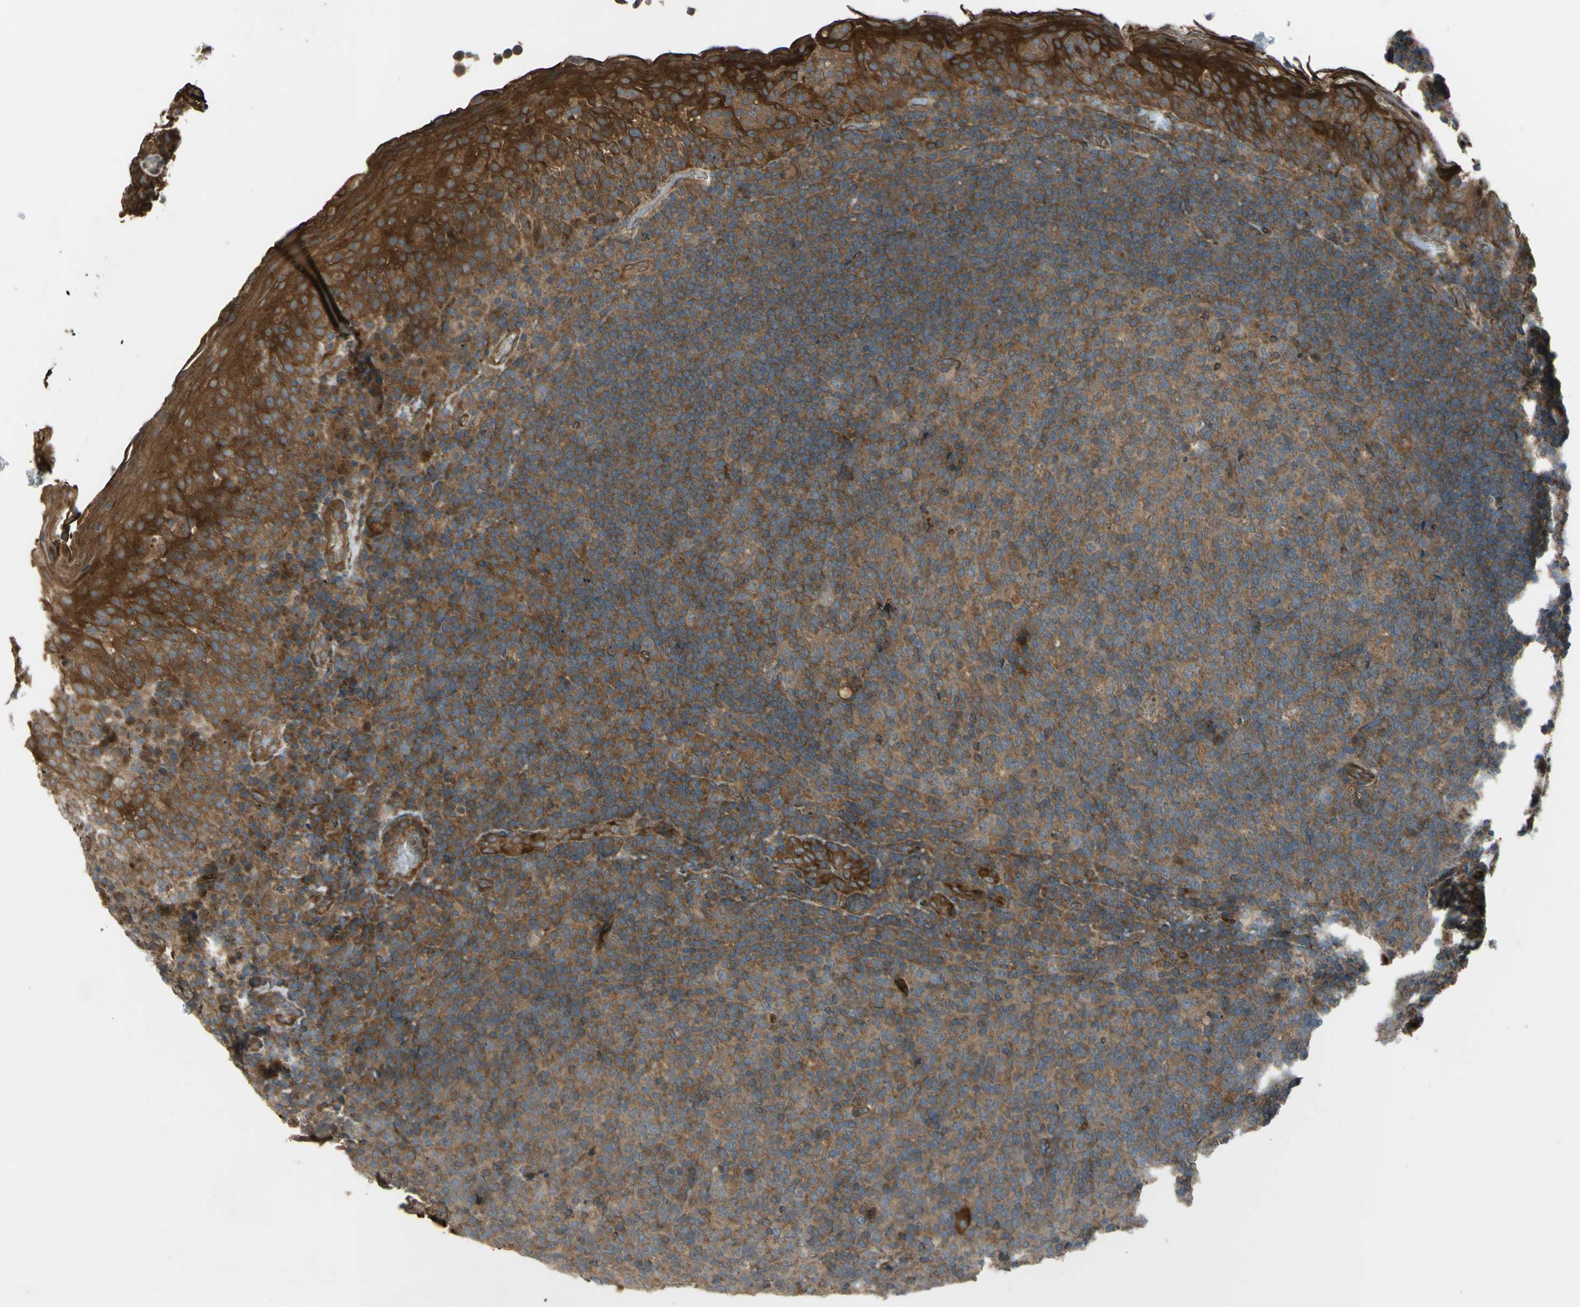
{"staining": {"intensity": "moderate", "quantity": ">75%", "location": "cytoplasmic/membranous"}, "tissue": "tonsil", "cell_type": "Germinal center cells", "image_type": "normal", "snomed": [{"axis": "morphology", "description": "Normal tissue, NOS"}, {"axis": "topography", "description": "Tonsil"}], "caption": "Protein analysis of benign tonsil exhibits moderate cytoplasmic/membranous staining in approximately >75% of germinal center cells. Nuclei are stained in blue.", "gene": "FLII", "patient": {"sex": "male", "age": 17}}